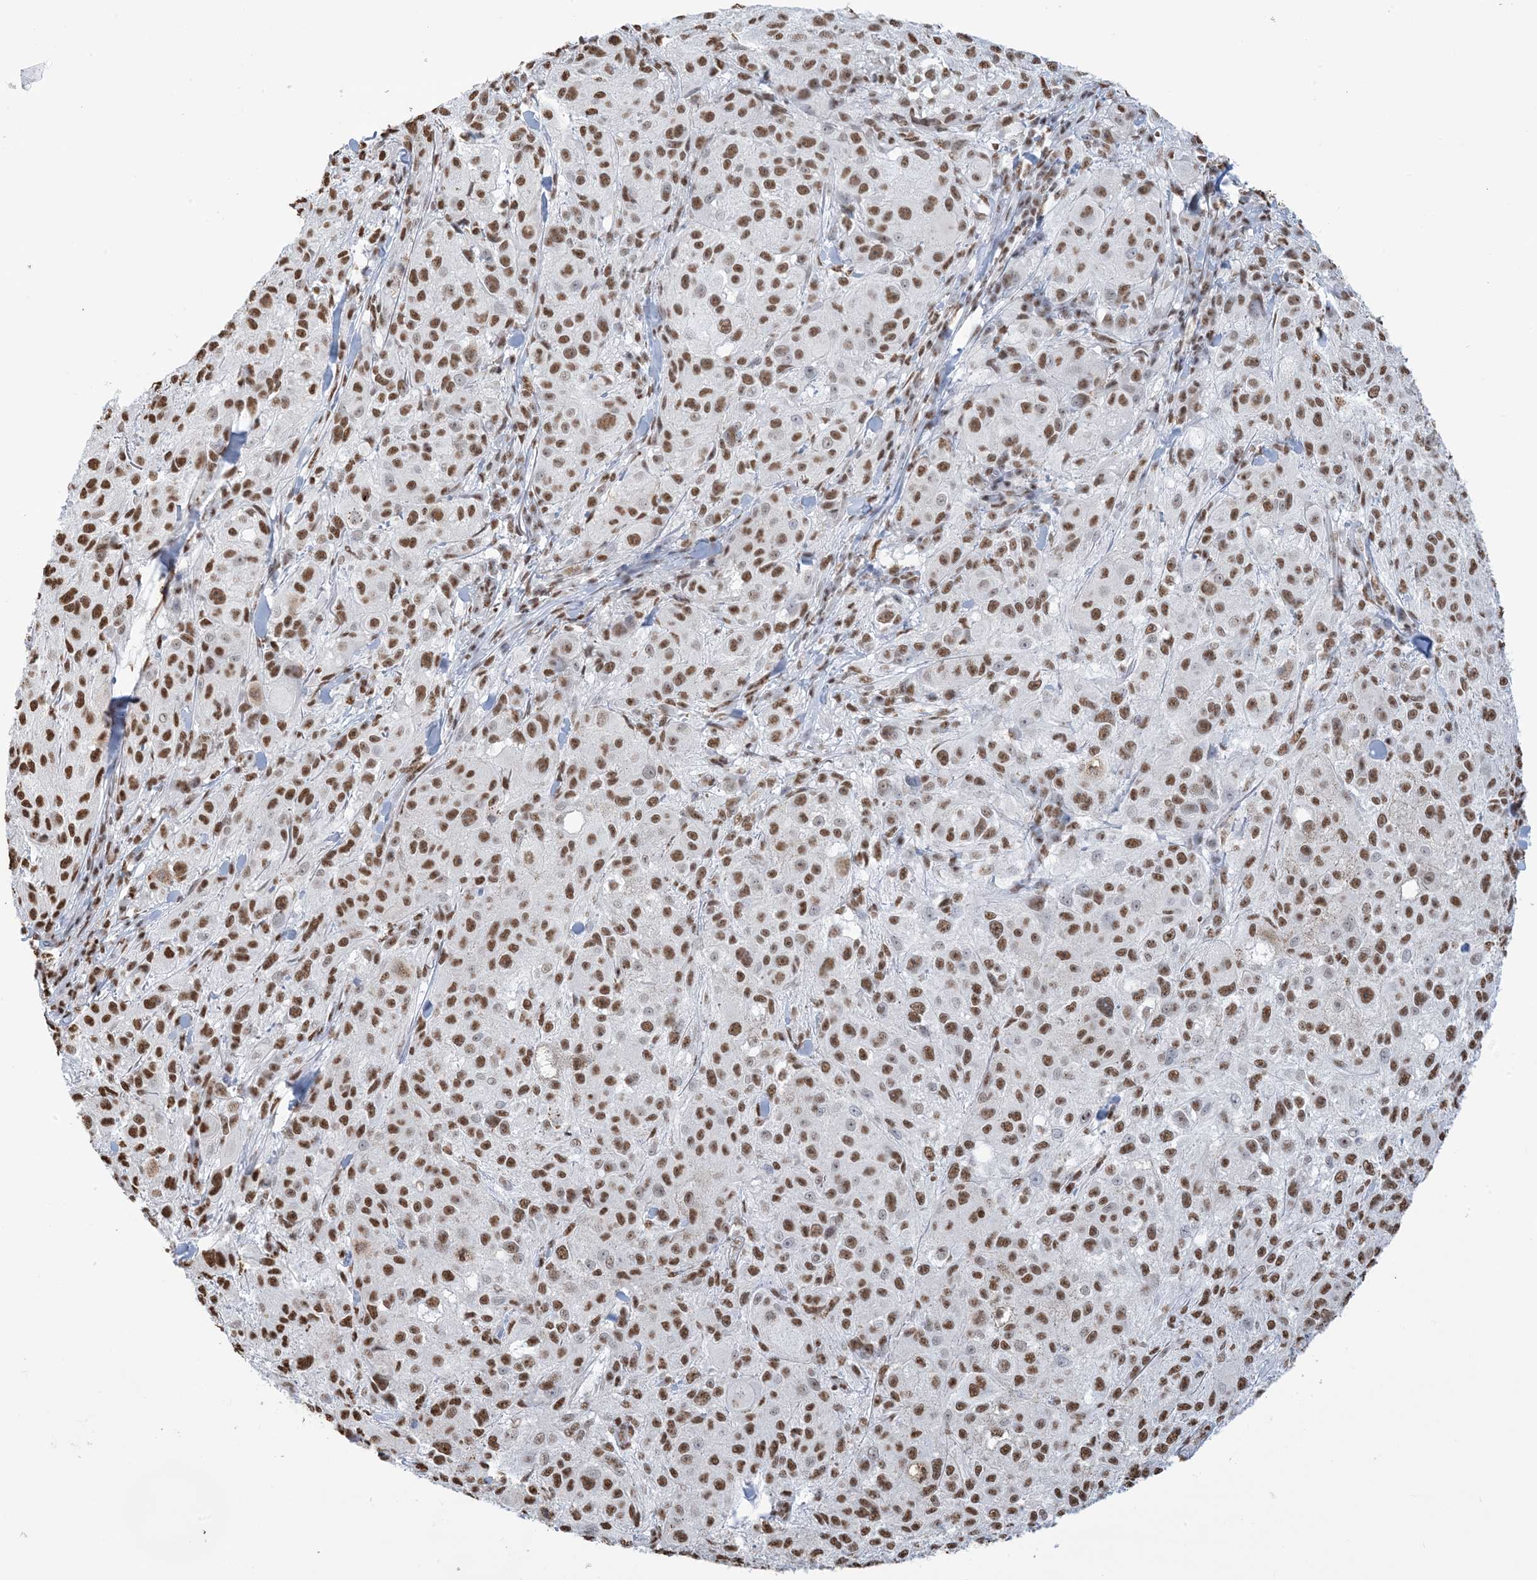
{"staining": {"intensity": "moderate", "quantity": ">75%", "location": "nuclear"}, "tissue": "melanoma", "cell_type": "Tumor cells", "image_type": "cancer", "snomed": [{"axis": "morphology", "description": "Necrosis, NOS"}, {"axis": "morphology", "description": "Malignant melanoma, NOS"}, {"axis": "topography", "description": "Skin"}], "caption": "An immunohistochemistry image of tumor tissue is shown. Protein staining in brown shows moderate nuclear positivity in malignant melanoma within tumor cells. The protein of interest is stained brown, and the nuclei are stained in blue (DAB IHC with brightfield microscopy, high magnification).", "gene": "ZNF792", "patient": {"sex": "female", "age": 87}}